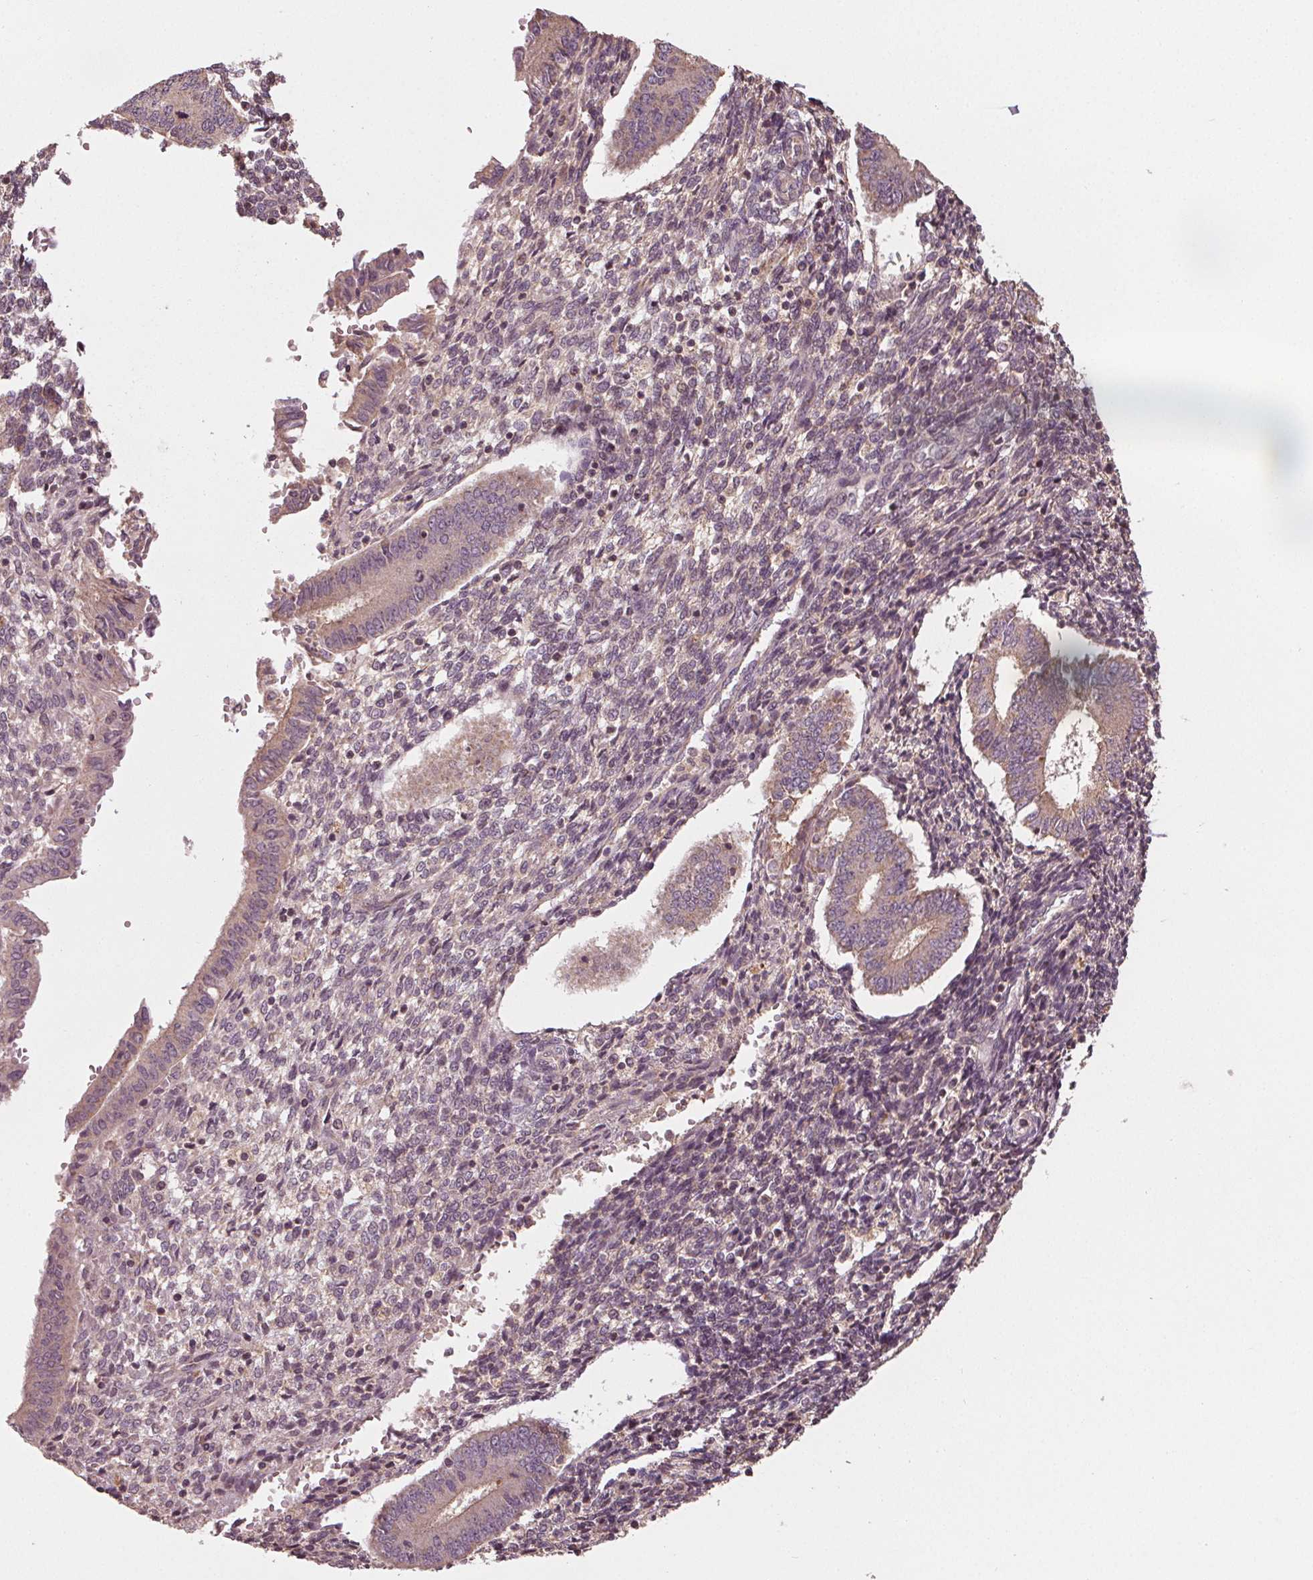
{"staining": {"intensity": "weak", "quantity": "<25%", "location": "cytoplasmic/membranous"}, "tissue": "endometrium", "cell_type": "Cells in endometrial stroma", "image_type": "normal", "snomed": [{"axis": "morphology", "description": "Normal tissue, NOS"}, {"axis": "topography", "description": "Endometrium"}], "caption": "Immunohistochemical staining of unremarkable endometrium displays no significant positivity in cells in endometrial stroma.", "gene": "GNB2", "patient": {"sex": "female", "age": 40}}